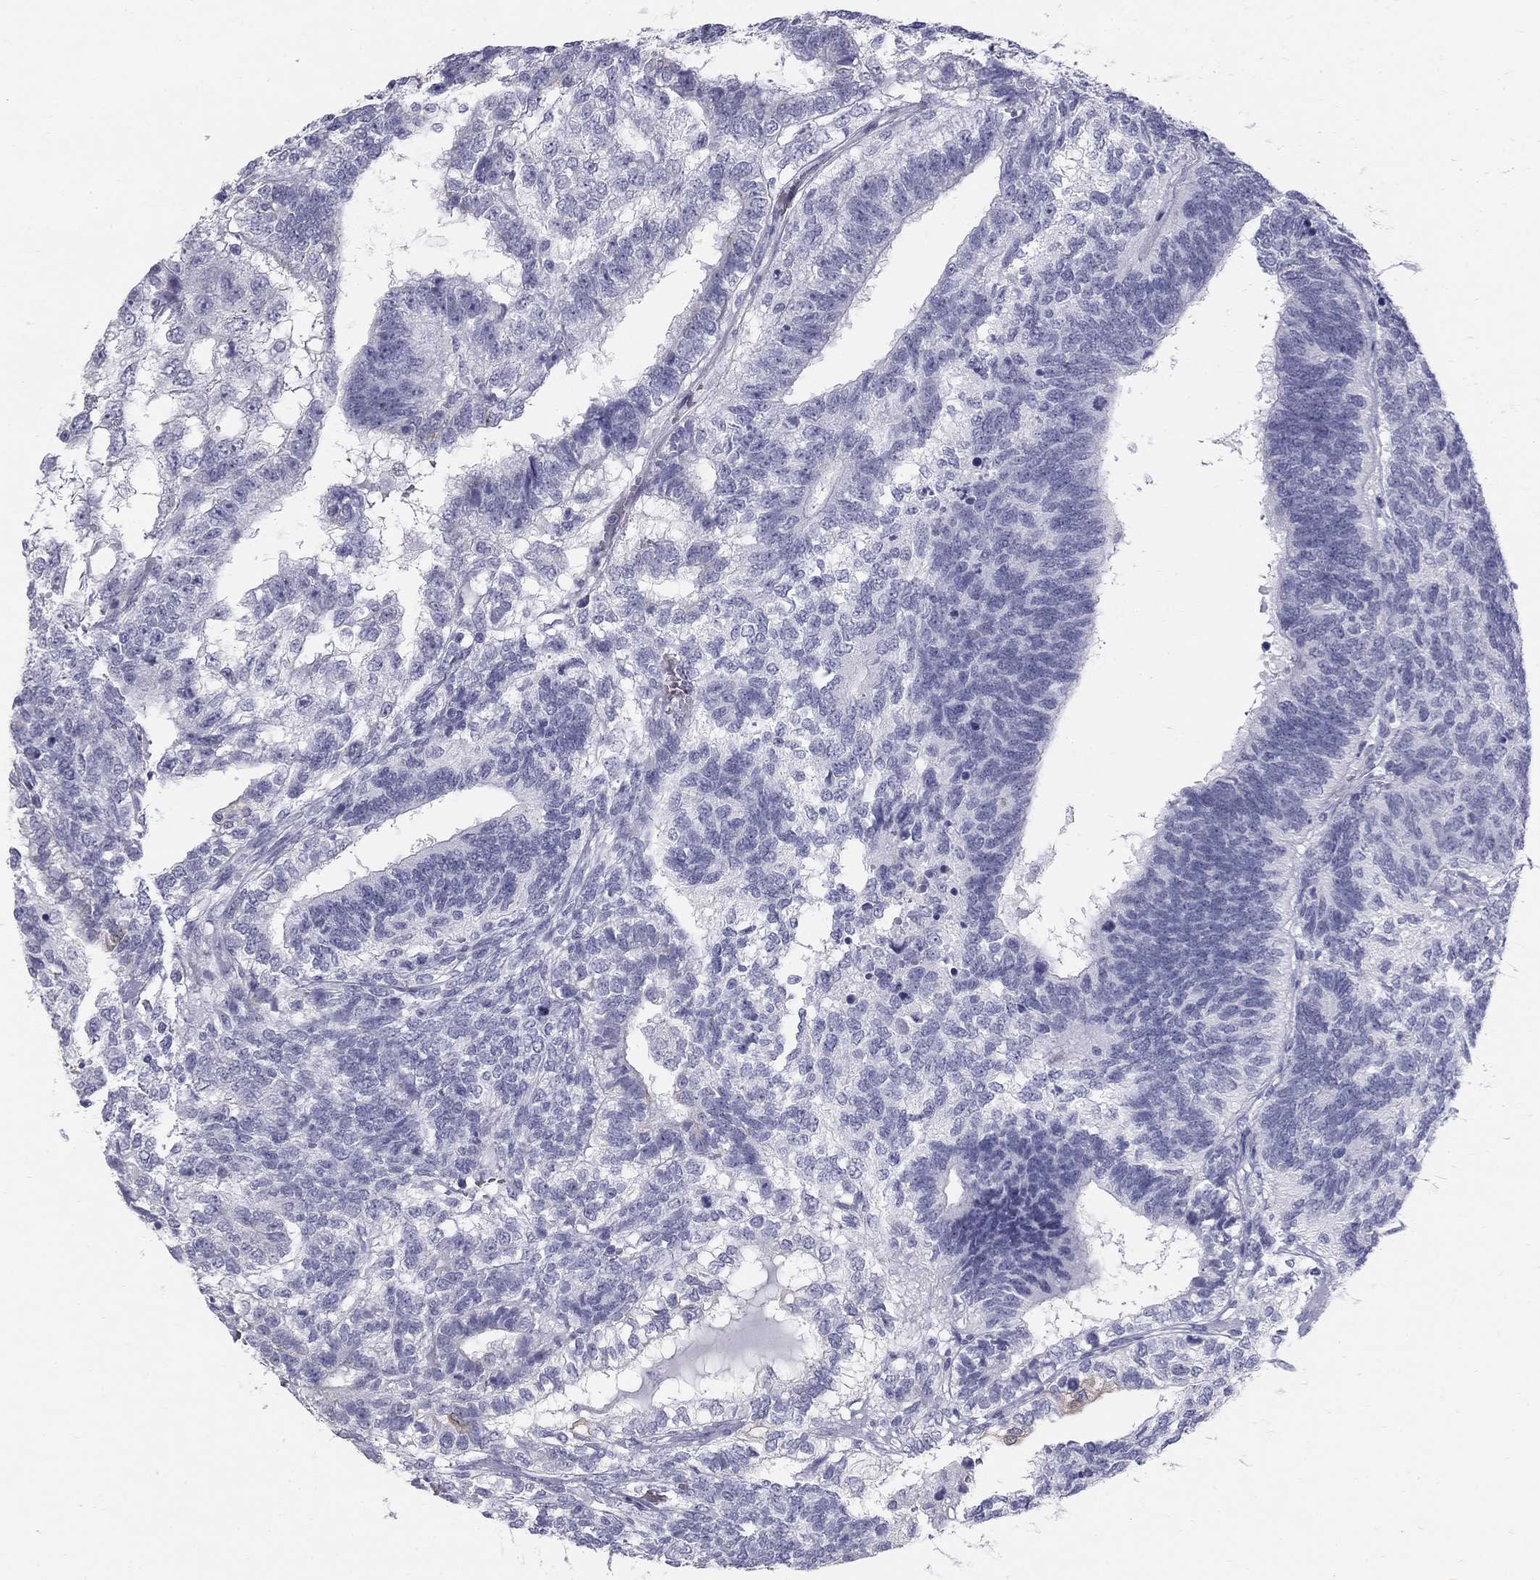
{"staining": {"intensity": "negative", "quantity": "none", "location": "none"}, "tissue": "testis cancer", "cell_type": "Tumor cells", "image_type": "cancer", "snomed": [{"axis": "morphology", "description": "Seminoma, NOS"}, {"axis": "morphology", "description": "Carcinoma, Embryonal, NOS"}, {"axis": "topography", "description": "Testis"}], "caption": "Tumor cells are negative for brown protein staining in testis seminoma.", "gene": "SULT2B1", "patient": {"sex": "male", "age": 41}}